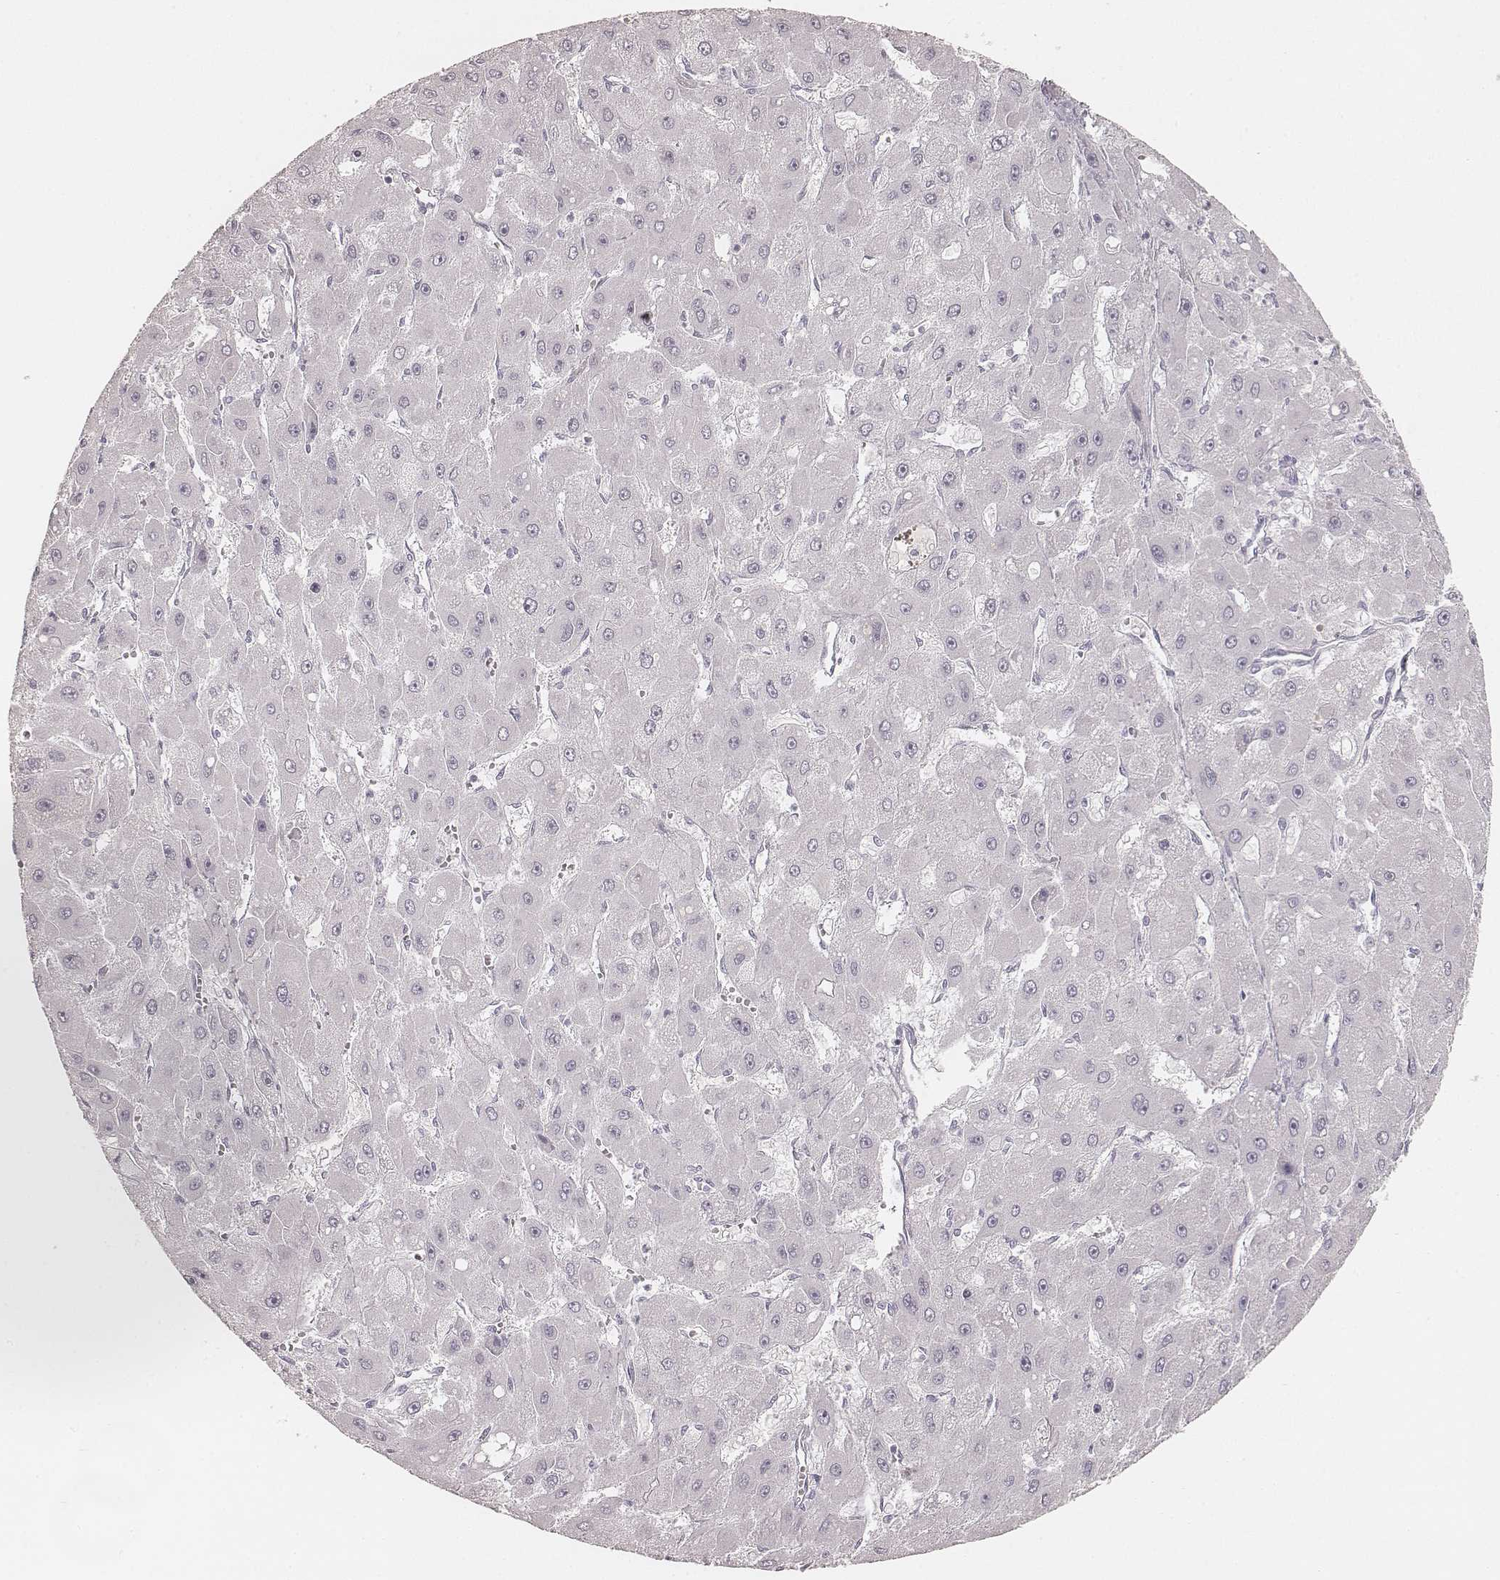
{"staining": {"intensity": "negative", "quantity": "none", "location": "none"}, "tissue": "liver cancer", "cell_type": "Tumor cells", "image_type": "cancer", "snomed": [{"axis": "morphology", "description": "Carcinoma, Hepatocellular, NOS"}, {"axis": "topography", "description": "Liver"}], "caption": "Immunohistochemistry (IHC) histopathology image of liver hepatocellular carcinoma stained for a protein (brown), which demonstrates no expression in tumor cells.", "gene": "KRT31", "patient": {"sex": "female", "age": 25}}